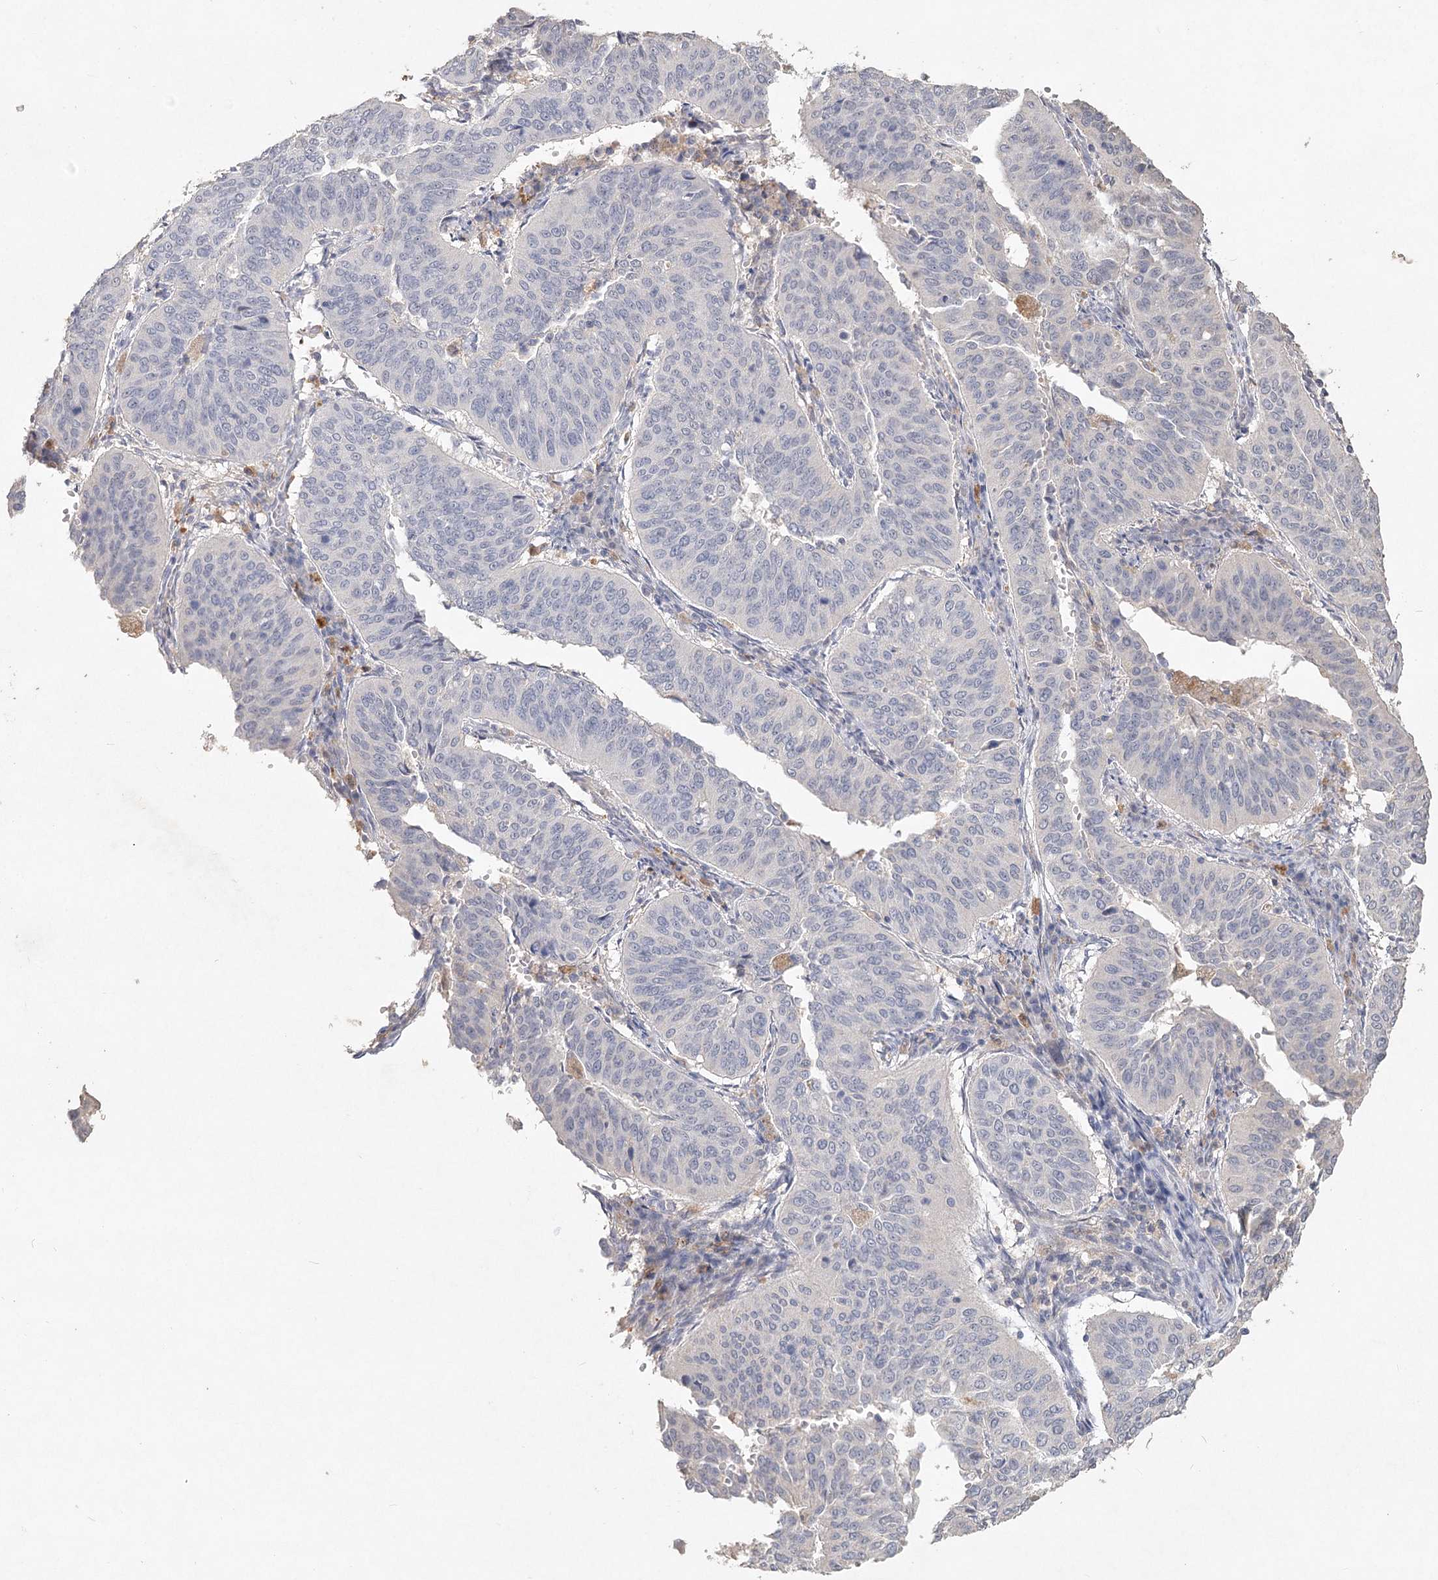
{"staining": {"intensity": "negative", "quantity": "none", "location": "none"}, "tissue": "cervical cancer", "cell_type": "Tumor cells", "image_type": "cancer", "snomed": [{"axis": "morphology", "description": "Normal tissue, NOS"}, {"axis": "morphology", "description": "Squamous cell carcinoma, NOS"}, {"axis": "topography", "description": "Cervix"}], "caption": "Immunohistochemistry of human cervical squamous cell carcinoma displays no positivity in tumor cells. (DAB immunohistochemistry (IHC) with hematoxylin counter stain).", "gene": "ARSI", "patient": {"sex": "female", "age": 39}}